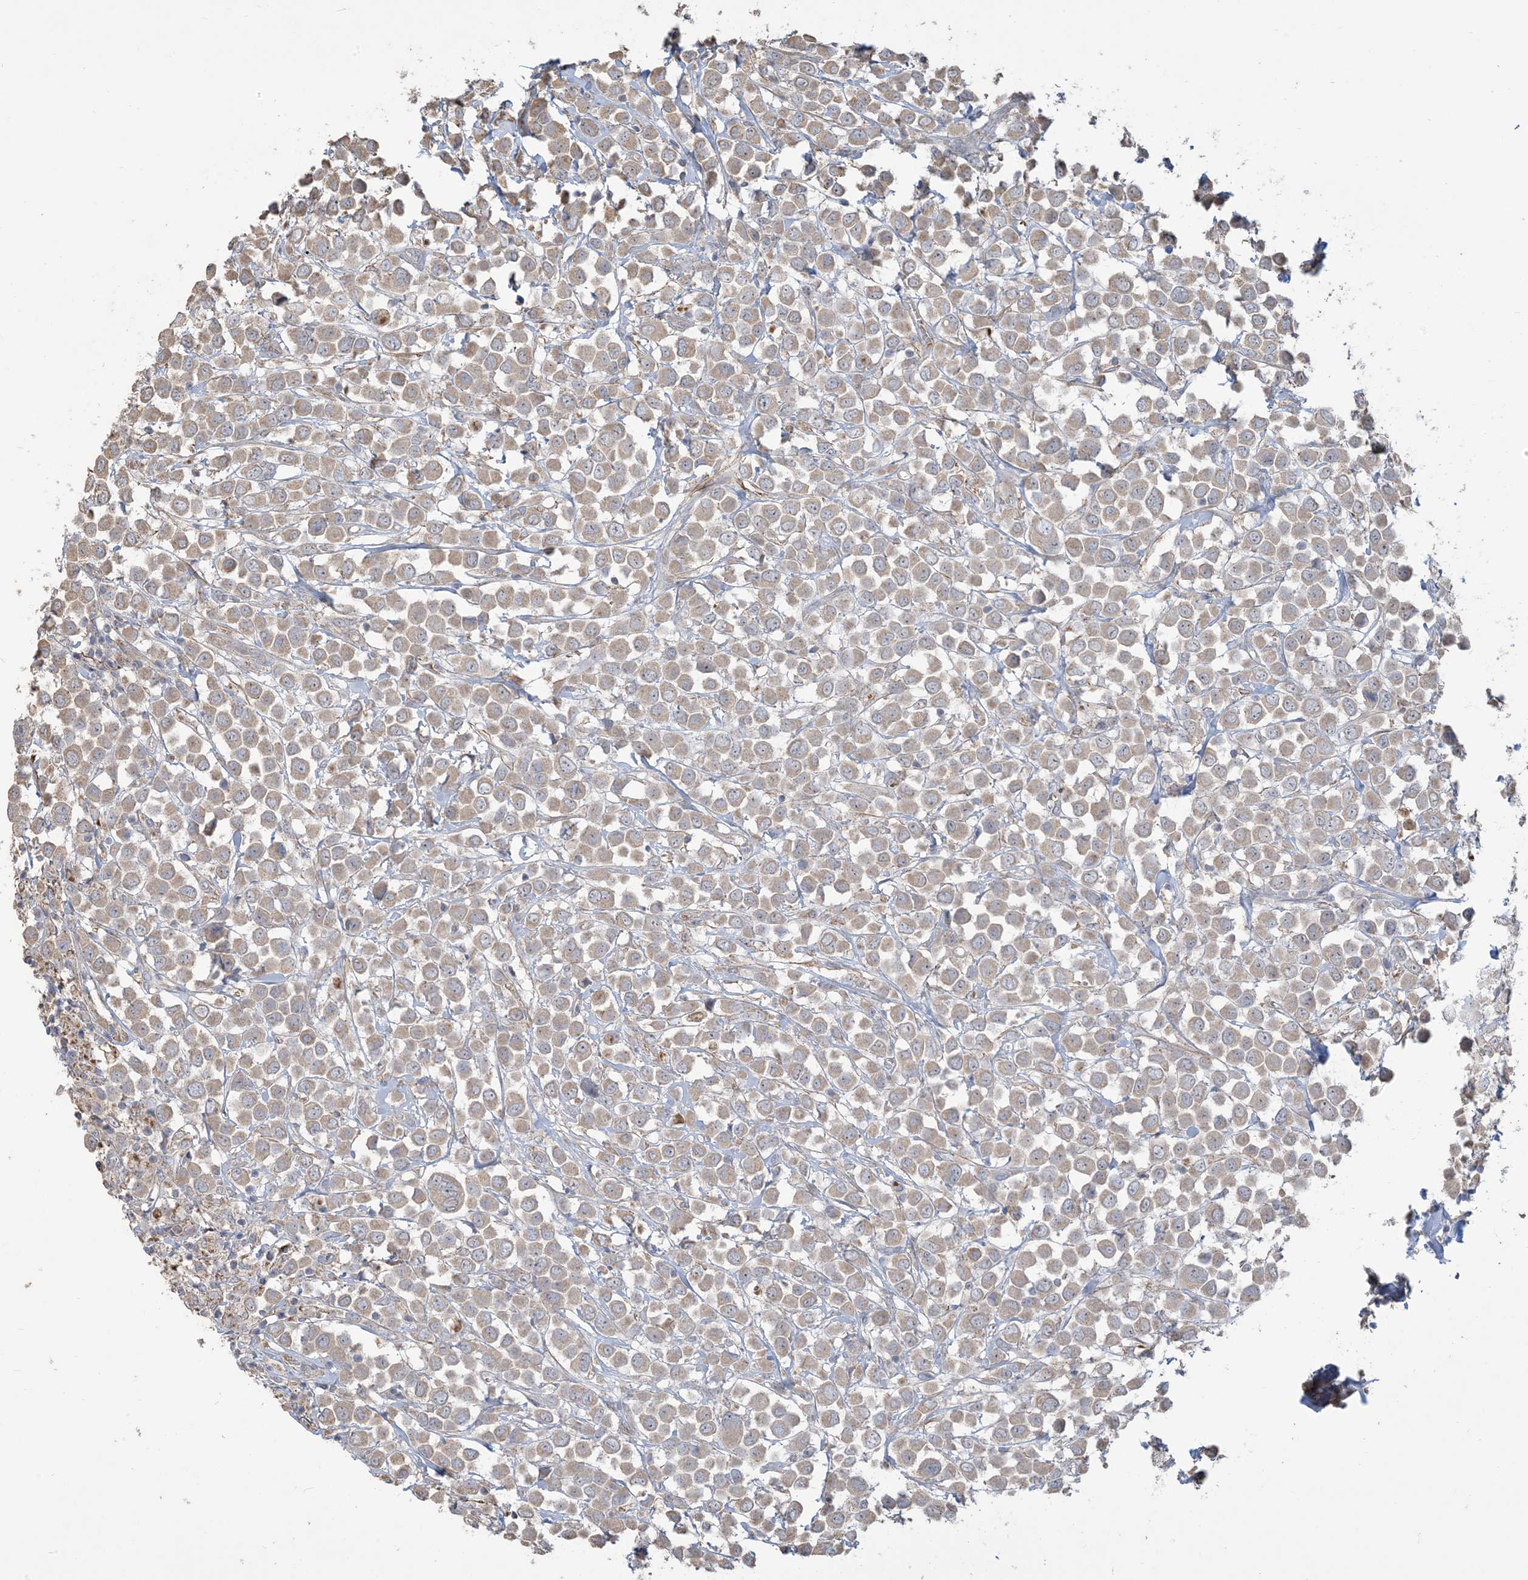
{"staining": {"intensity": "weak", "quantity": "25%-75%", "location": "cytoplasmic/membranous"}, "tissue": "breast cancer", "cell_type": "Tumor cells", "image_type": "cancer", "snomed": [{"axis": "morphology", "description": "Duct carcinoma"}, {"axis": "topography", "description": "Breast"}], "caption": "Weak cytoplasmic/membranous protein expression is seen in approximately 25%-75% of tumor cells in breast cancer (invasive ductal carcinoma).", "gene": "KLHL18", "patient": {"sex": "female", "age": 61}}